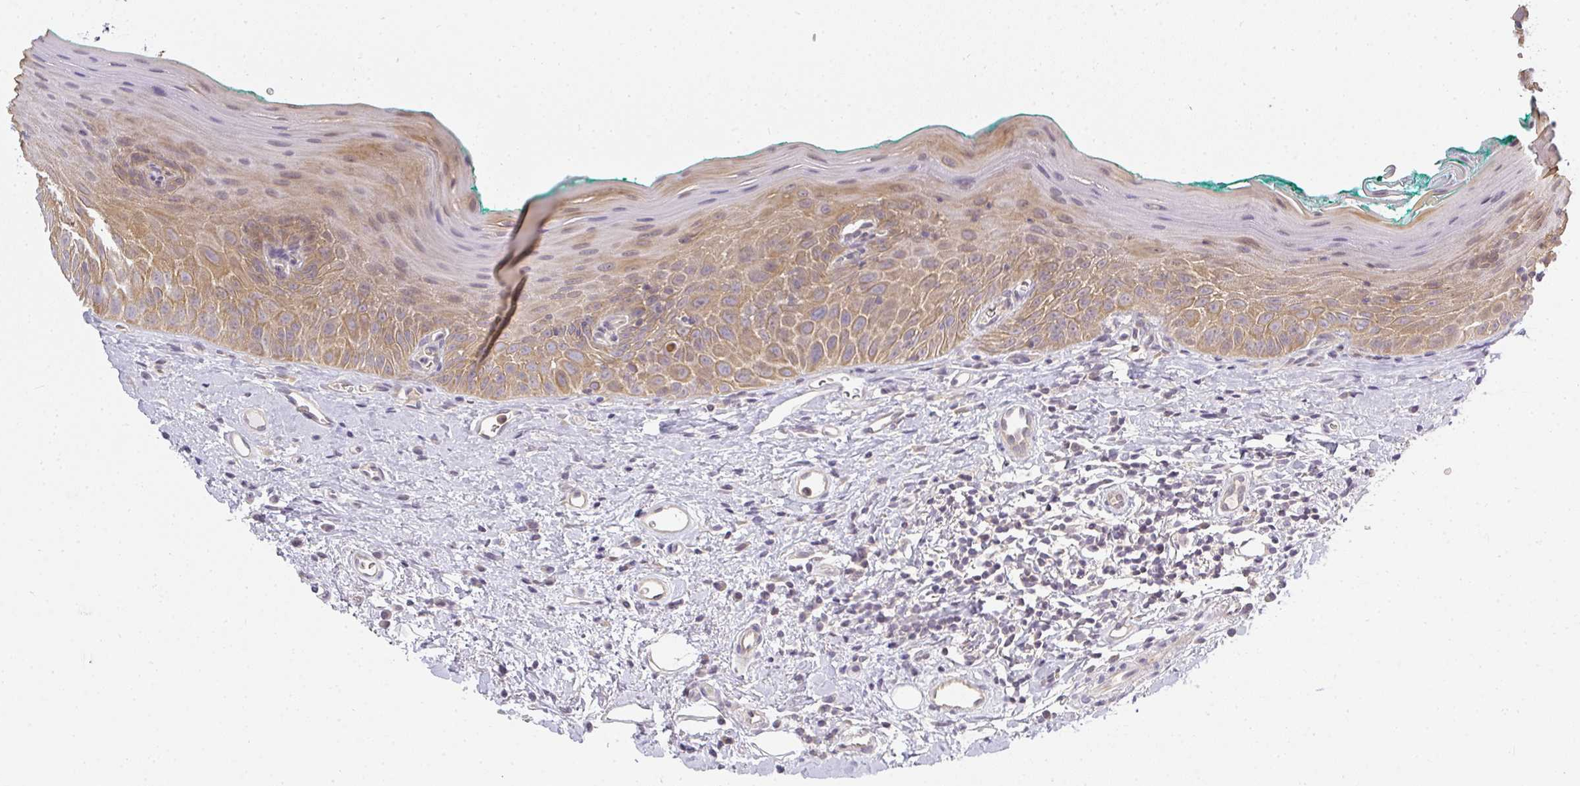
{"staining": {"intensity": "moderate", "quantity": ">75%", "location": "cytoplasmic/membranous"}, "tissue": "oral mucosa", "cell_type": "Squamous epithelial cells", "image_type": "normal", "snomed": [{"axis": "morphology", "description": "Normal tissue, NOS"}, {"axis": "topography", "description": "Oral tissue"}, {"axis": "topography", "description": "Tounge, NOS"}], "caption": "Immunohistochemical staining of benign human oral mucosa demonstrates >75% levels of moderate cytoplasmic/membranous protein staining in about >75% of squamous epithelial cells. The staining is performed using DAB (3,3'-diaminobenzidine) brown chromogen to label protein expression. The nuclei are counter-stained blue using hematoxylin.", "gene": "GSDMB", "patient": {"sex": "male", "age": 83}}